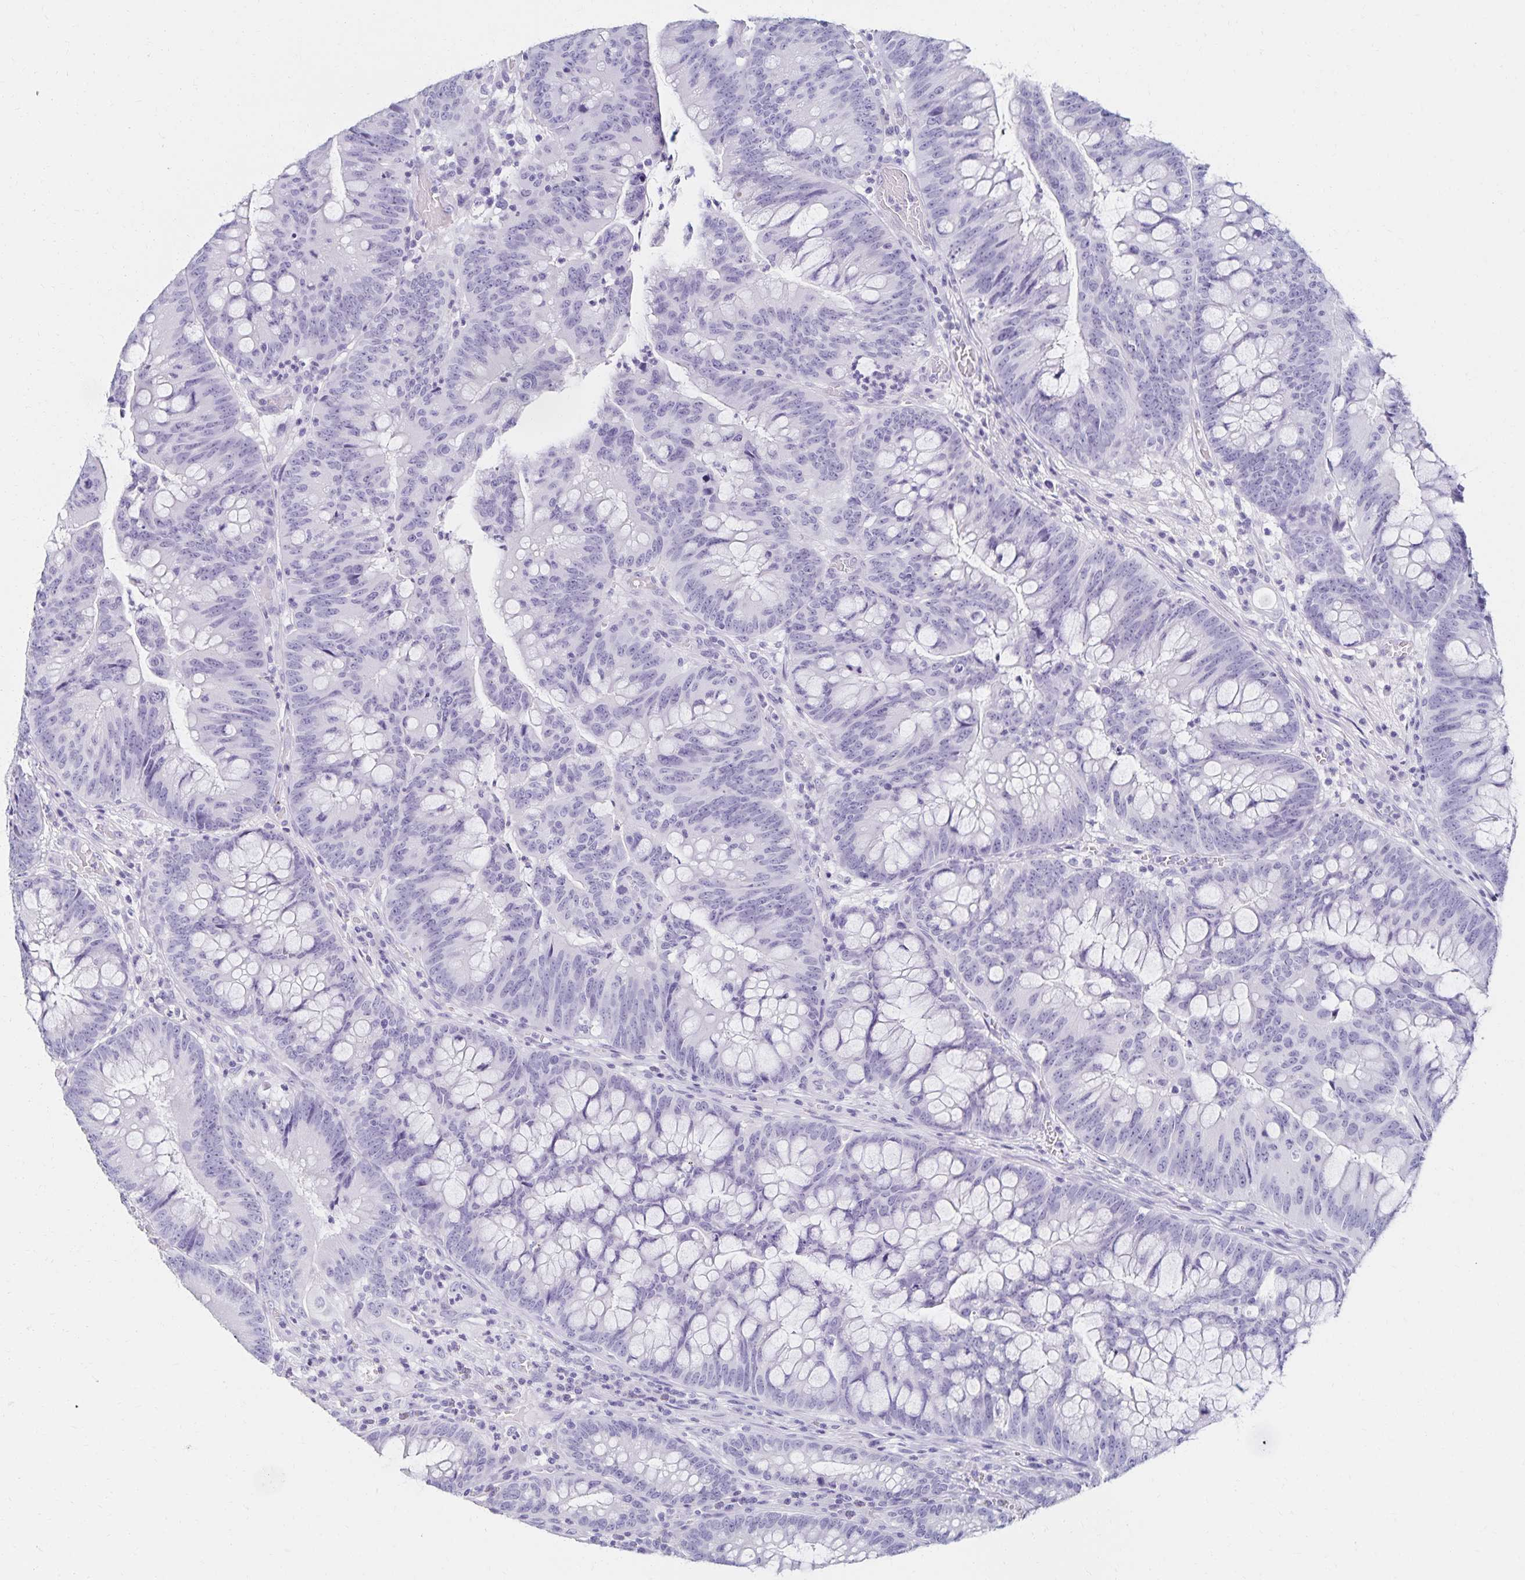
{"staining": {"intensity": "negative", "quantity": "none", "location": "none"}, "tissue": "colorectal cancer", "cell_type": "Tumor cells", "image_type": "cancer", "snomed": [{"axis": "morphology", "description": "Adenocarcinoma, NOS"}, {"axis": "topography", "description": "Colon"}], "caption": "This is an immunohistochemistry (IHC) image of human colorectal adenocarcinoma. There is no positivity in tumor cells.", "gene": "C2orf50", "patient": {"sex": "male", "age": 62}}